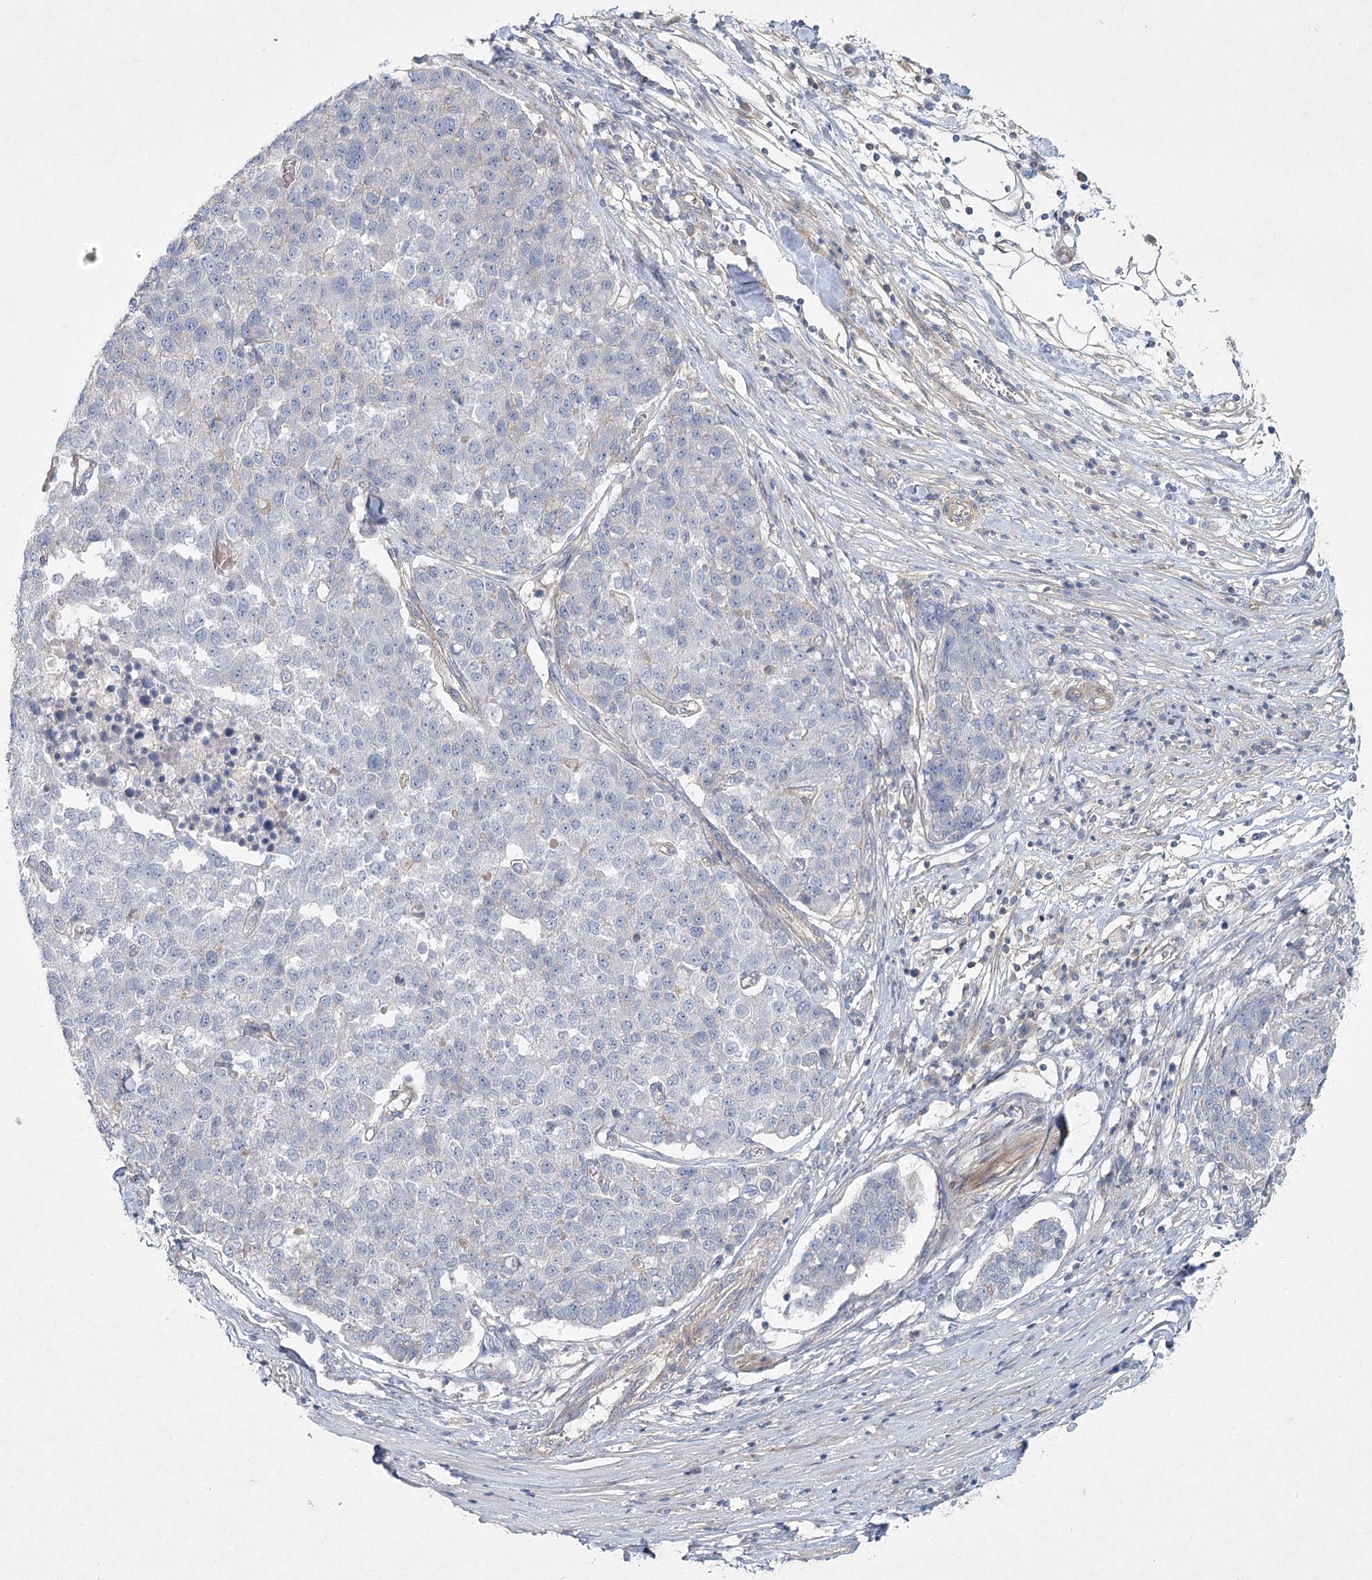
{"staining": {"intensity": "negative", "quantity": "none", "location": "none"}, "tissue": "pancreatic cancer", "cell_type": "Tumor cells", "image_type": "cancer", "snomed": [{"axis": "morphology", "description": "Adenocarcinoma, NOS"}, {"axis": "topography", "description": "Pancreas"}], "caption": "Protein analysis of adenocarcinoma (pancreatic) displays no significant positivity in tumor cells.", "gene": "DNMBP", "patient": {"sex": "female", "age": 61}}